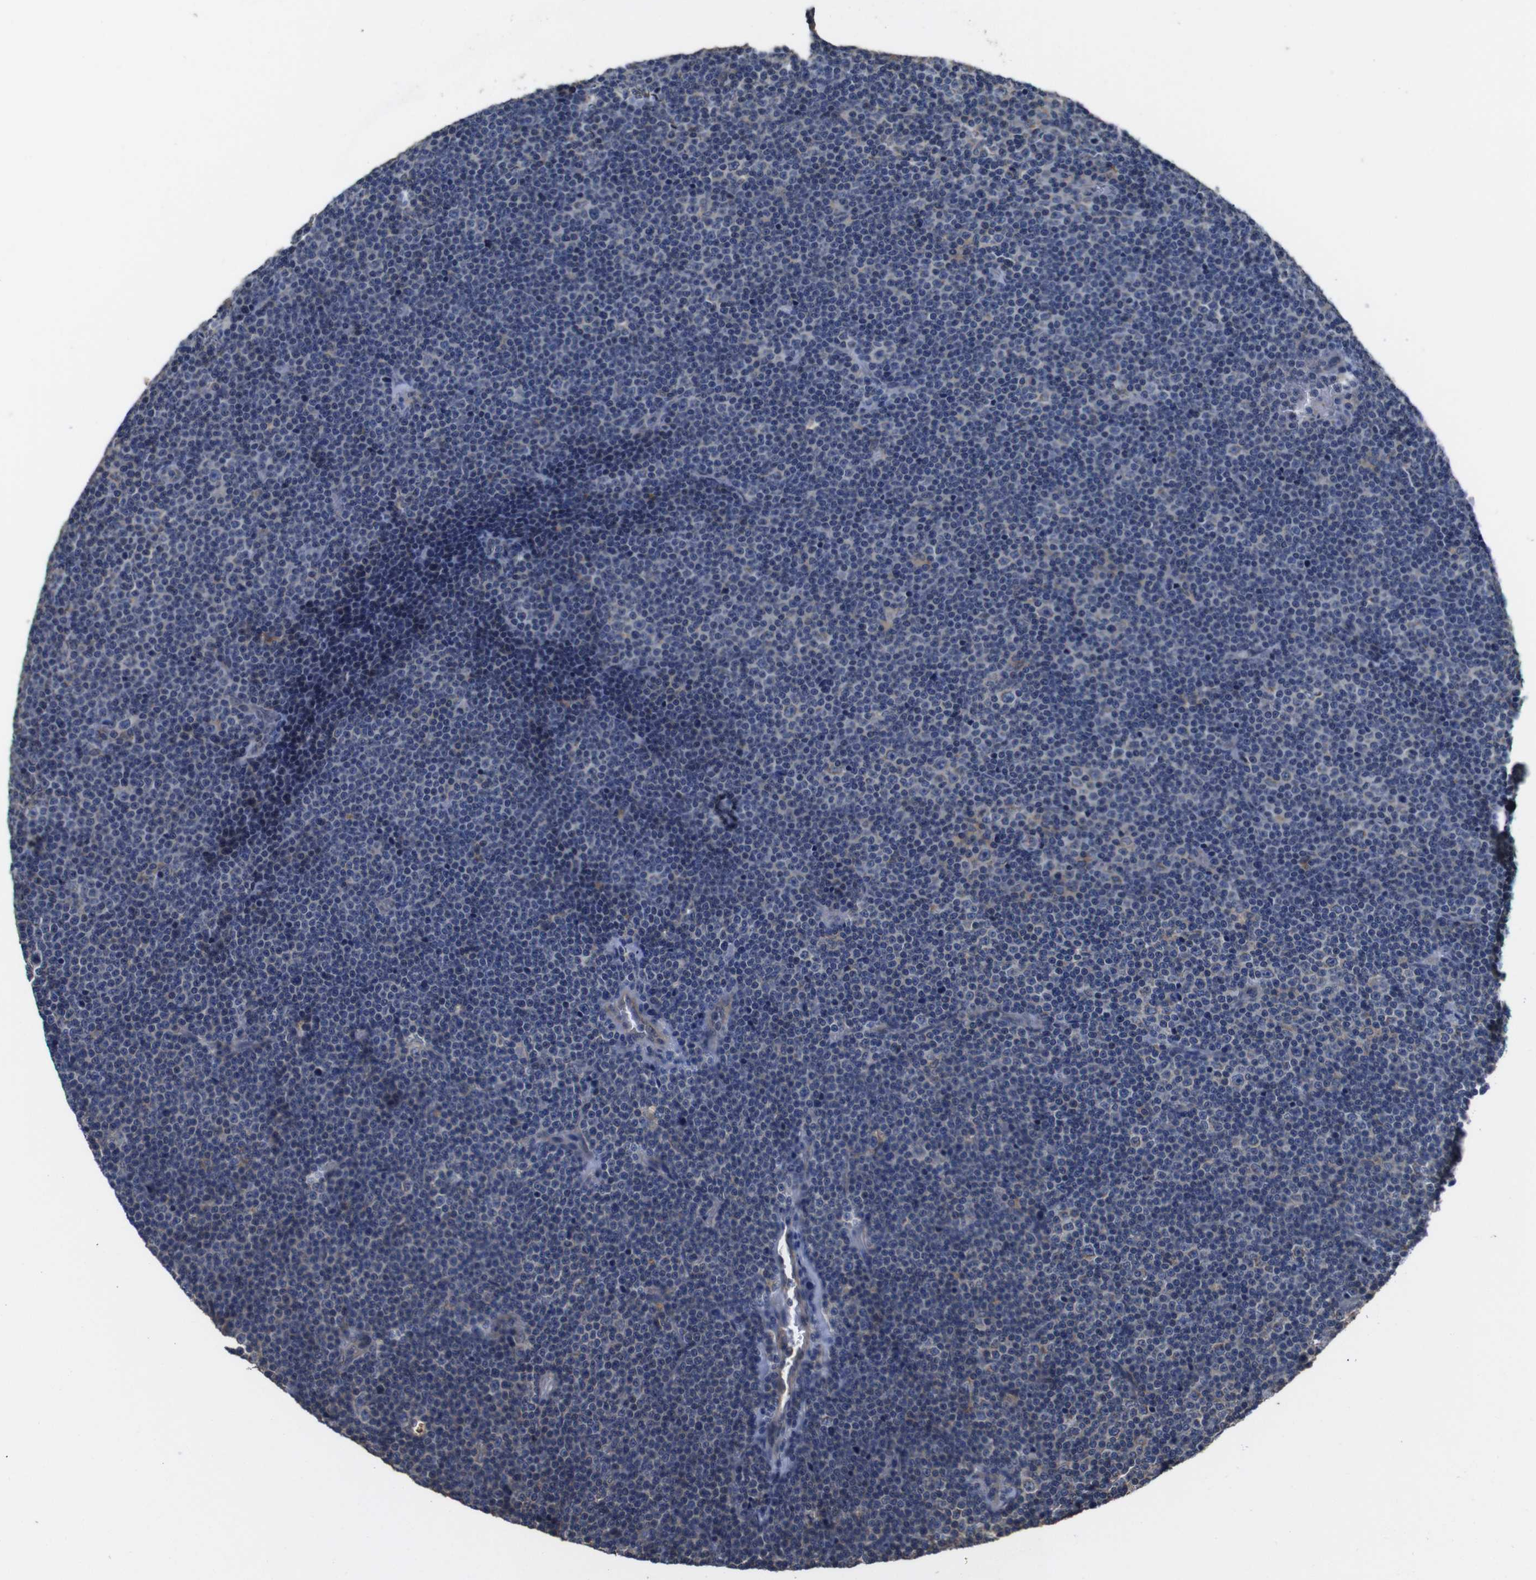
{"staining": {"intensity": "weak", "quantity": "<25%", "location": "cytoplasmic/membranous"}, "tissue": "lymphoma", "cell_type": "Tumor cells", "image_type": "cancer", "snomed": [{"axis": "morphology", "description": "Malignant lymphoma, non-Hodgkin's type, Low grade"}, {"axis": "topography", "description": "Lymph node"}], "caption": "Immunohistochemistry (IHC) micrograph of neoplastic tissue: human lymphoma stained with DAB demonstrates no significant protein staining in tumor cells.", "gene": "GLIPR1", "patient": {"sex": "female", "age": 67}}